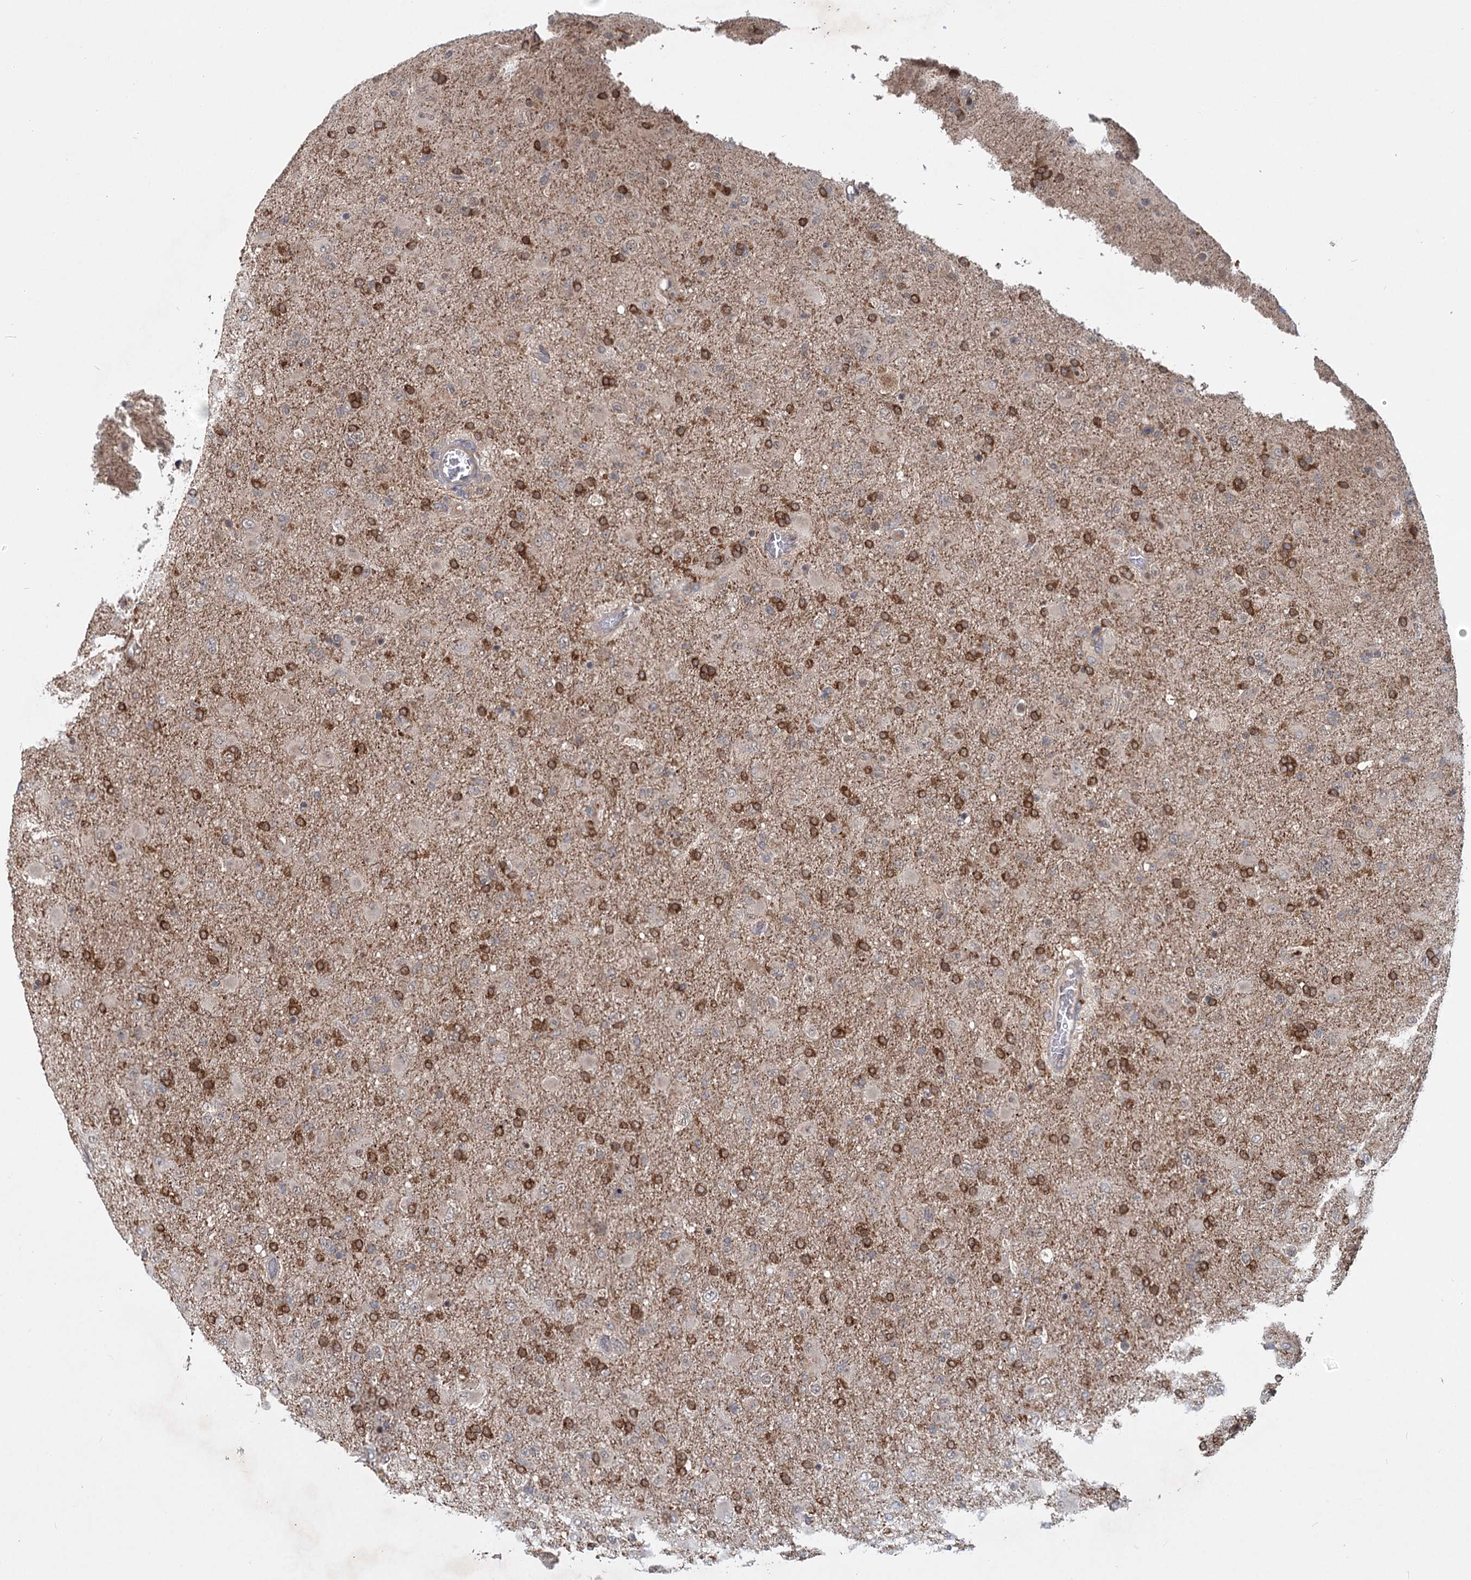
{"staining": {"intensity": "negative", "quantity": "none", "location": "none"}, "tissue": "glioma", "cell_type": "Tumor cells", "image_type": "cancer", "snomed": [{"axis": "morphology", "description": "Glioma, malignant, Low grade"}, {"axis": "topography", "description": "Brain"}], "caption": "High power microscopy micrograph of an IHC image of low-grade glioma (malignant), revealing no significant expression in tumor cells.", "gene": "AP3B1", "patient": {"sex": "male", "age": 65}}